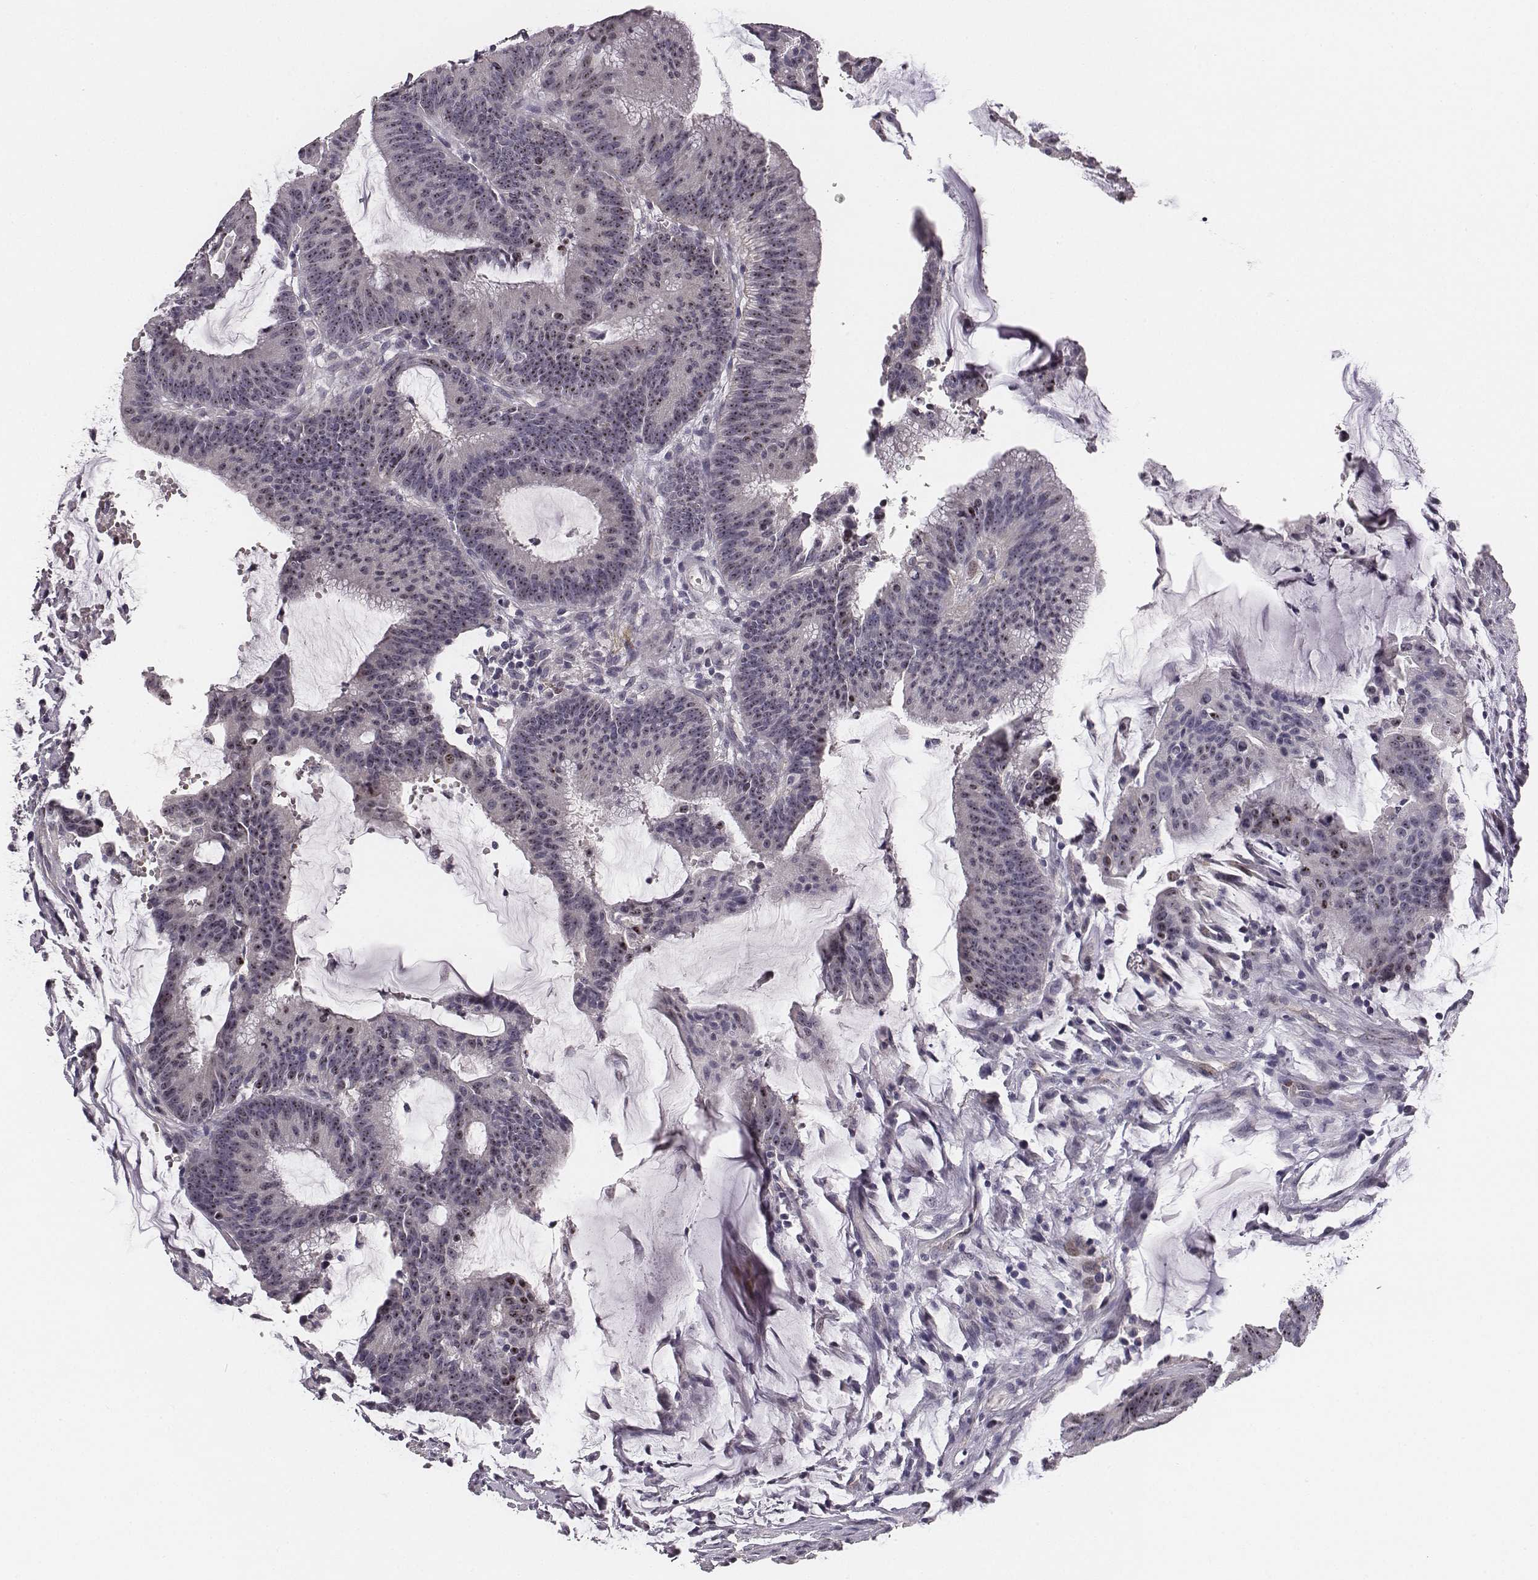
{"staining": {"intensity": "strong", "quantity": ">75%", "location": "nuclear"}, "tissue": "colorectal cancer", "cell_type": "Tumor cells", "image_type": "cancer", "snomed": [{"axis": "morphology", "description": "Adenocarcinoma, NOS"}, {"axis": "topography", "description": "Colon"}], "caption": "Protein staining by immunohistochemistry exhibits strong nuclear positivity in about >75% of tumor cells in adenocarcinoma (colorectal). Nuclei are stained in blue.", "gene": "NIFK", "patient": {"sex": "female", "age": 78}}